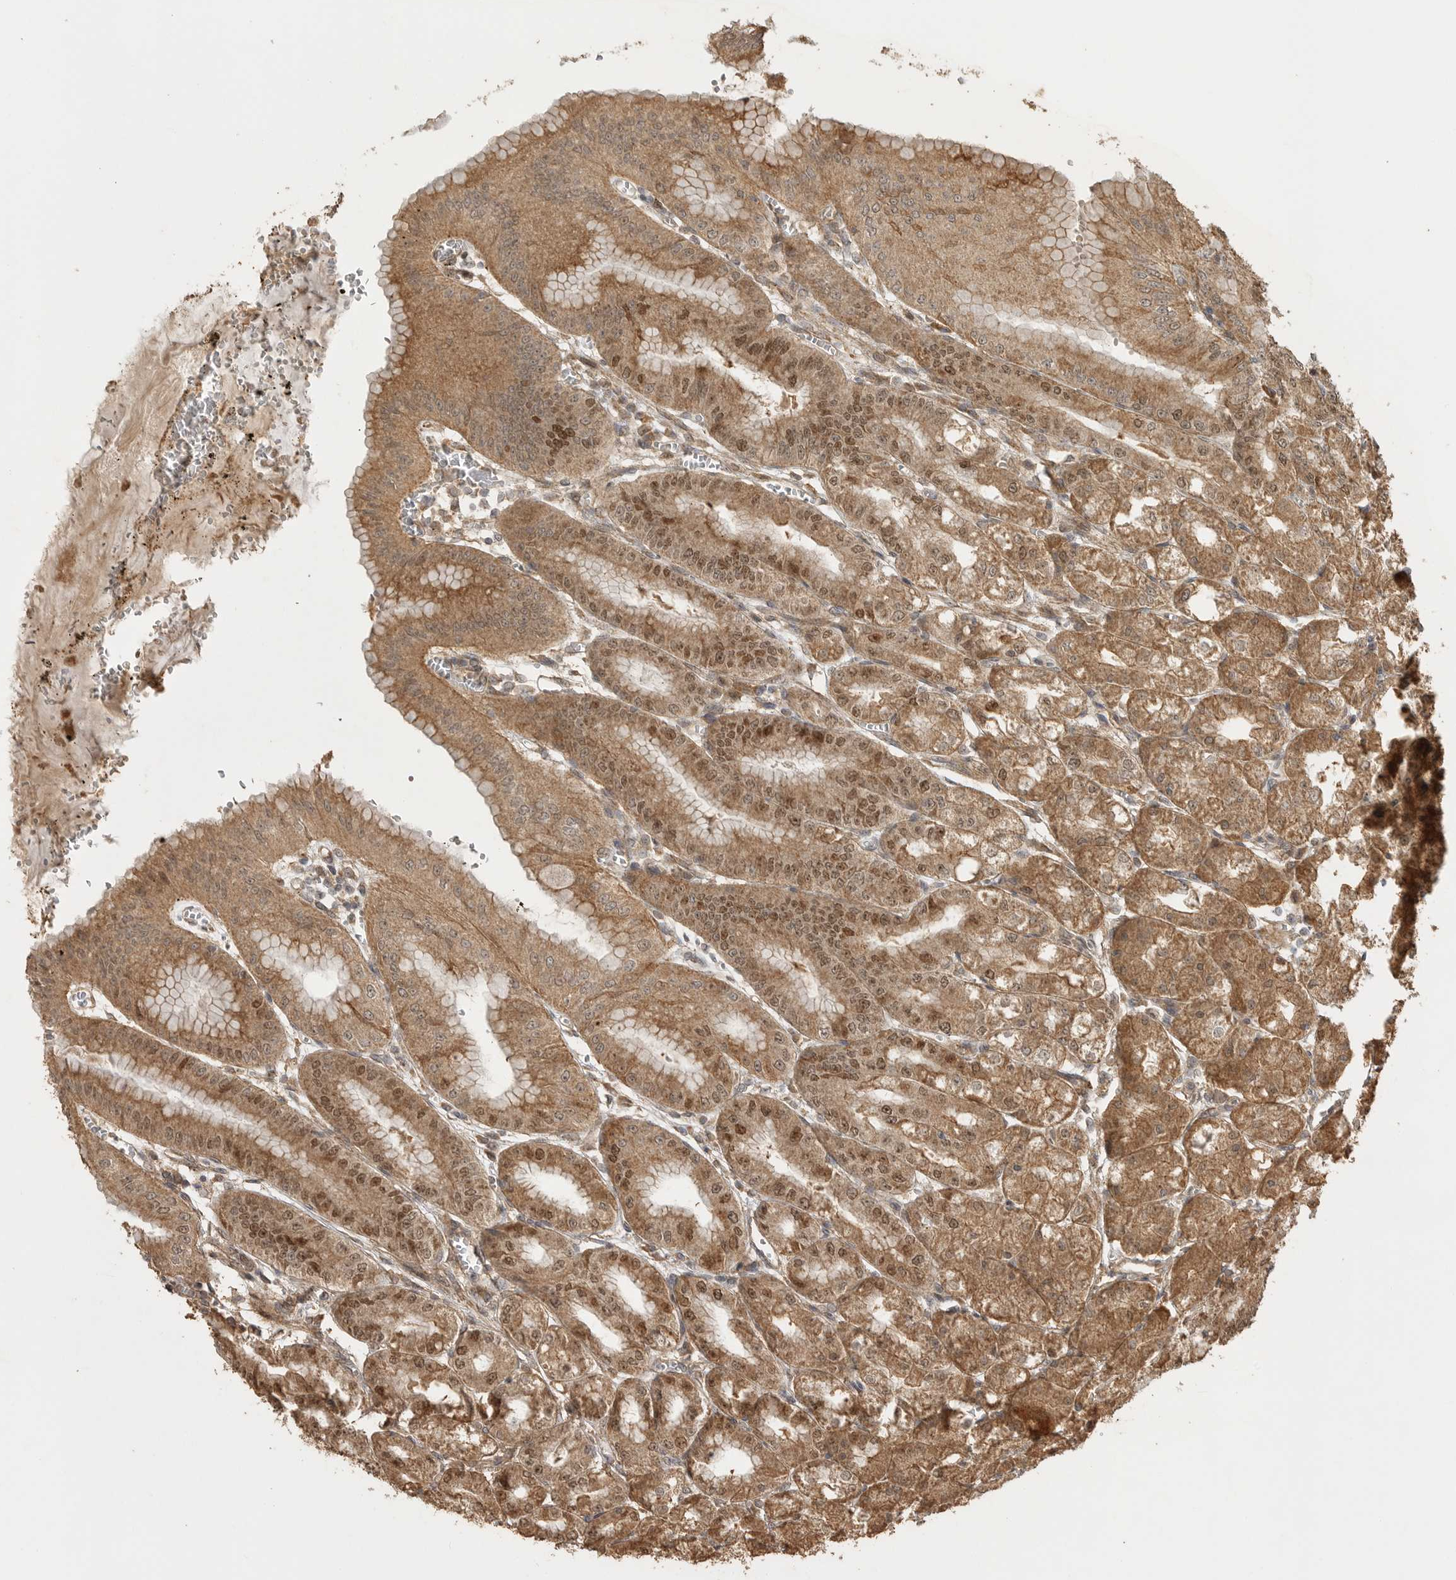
{"staining": {"intensity": "moderate", "quantity": ">75%", "location": "cytoplasmic/membranous,nuclear"}, "tissue": "stomach", "cell_type": "Glandular cells", "image_type": "normal", "snomed": [{"axis": "morphology", "description": "Normal tissue, NOS"}, {"axis": "topography", "description": "Stomach, lower"}], "caption": "Protein expression analysis of normal human stomach reveals moderate cytoplasmic/membranous,nuclear expression in about >75% of glandular cells.", "gene": "BOC", "patient": {"sex": "male", "age": 71}}